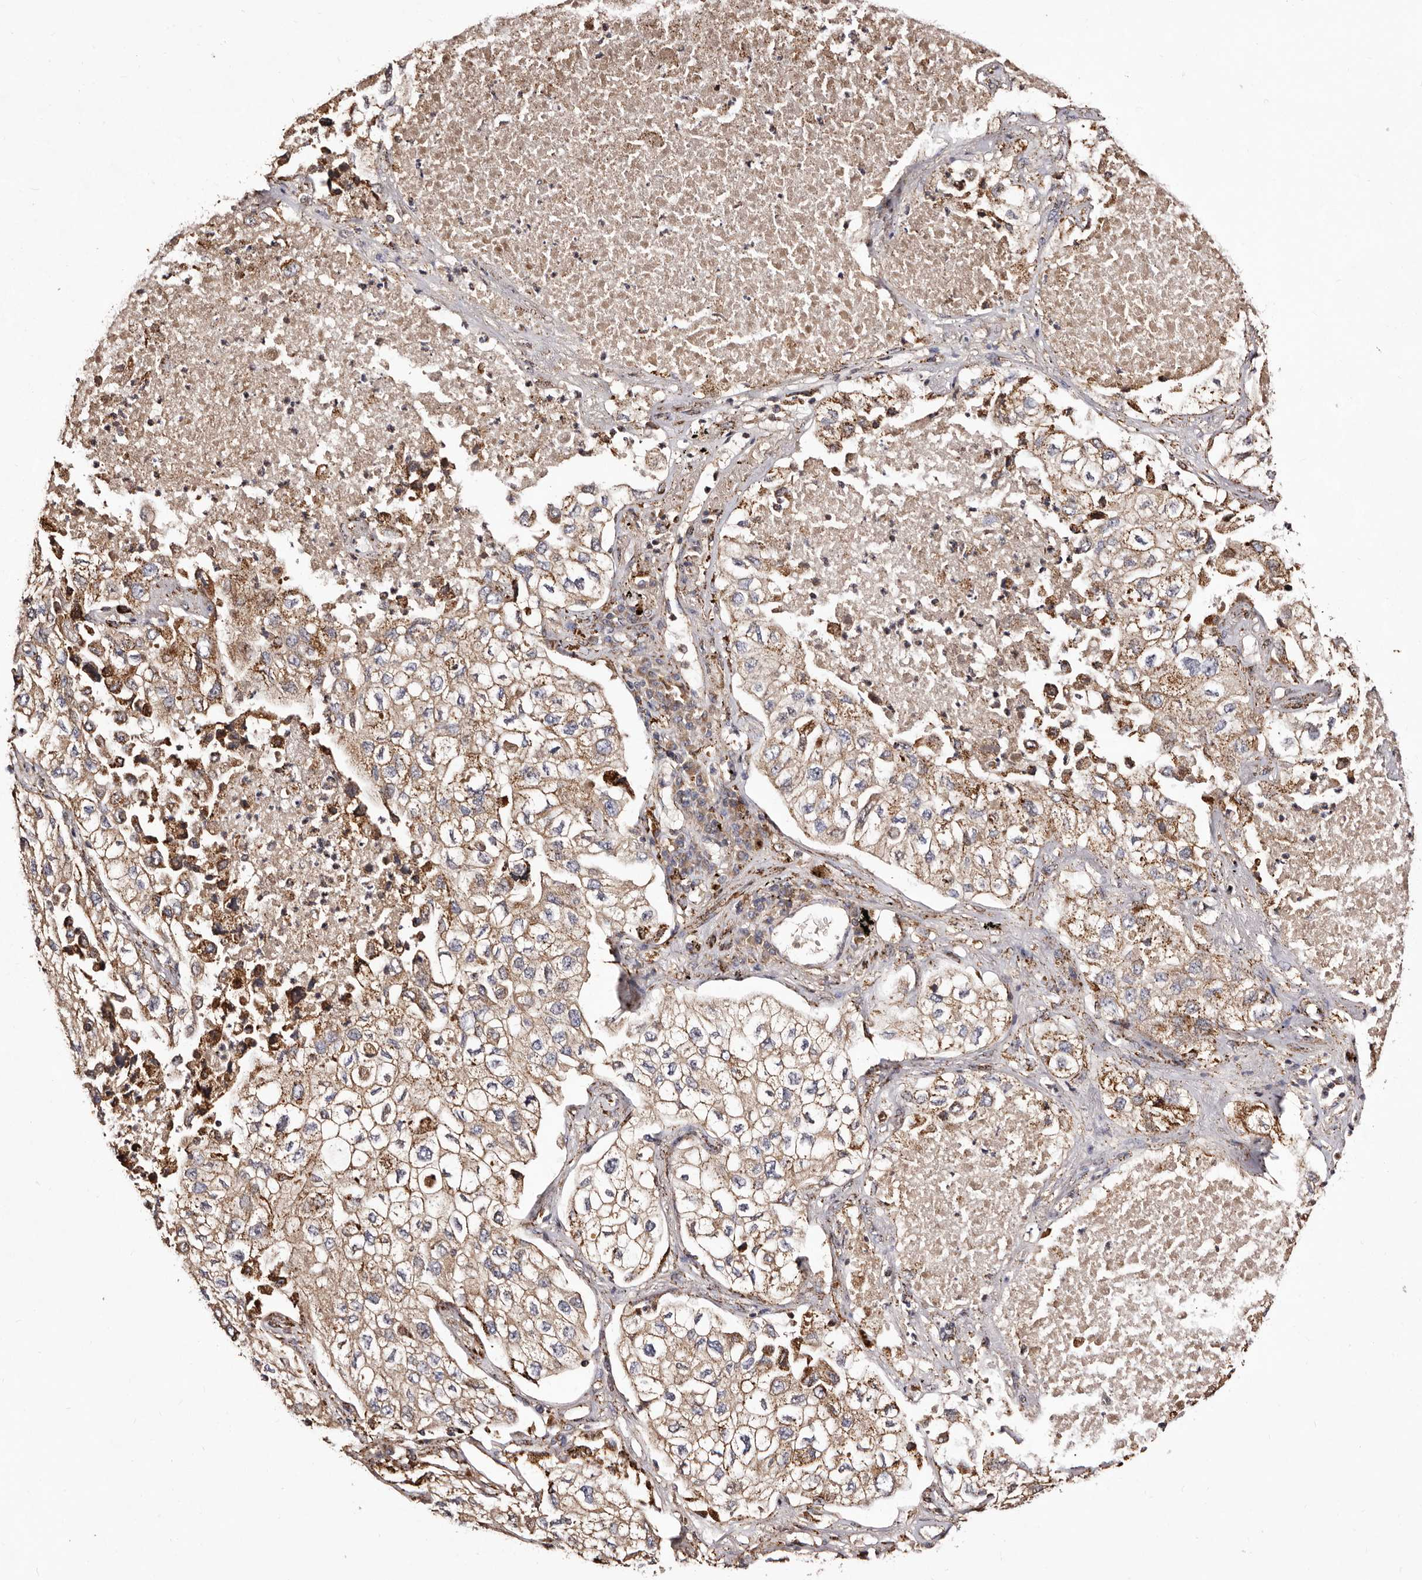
{"staining": {"intensity": "moderate", "quantity": ">75%", "location": "cytoplasmic/membranous"}, "tissue": "lung cancer", "cell_type": "Tumor cells", "image_type": "cancer", "snomed": [{"axis": "morphology", "description": "Adenocarcinoma, NOS"}, {"axis": "topography", "description": "Lung"}], "caption": "Tumor cells show medium levels of moderate cytoplasmic/membranous positivity in about >75% of cells in lung cancer. The staining is performed using DAB brown chromogen to label protein expression. The nuclei are counter-stained blue using hematoxylin.", "gene": "LUZP1", "patient": {"sex": "male", "age": 63}}